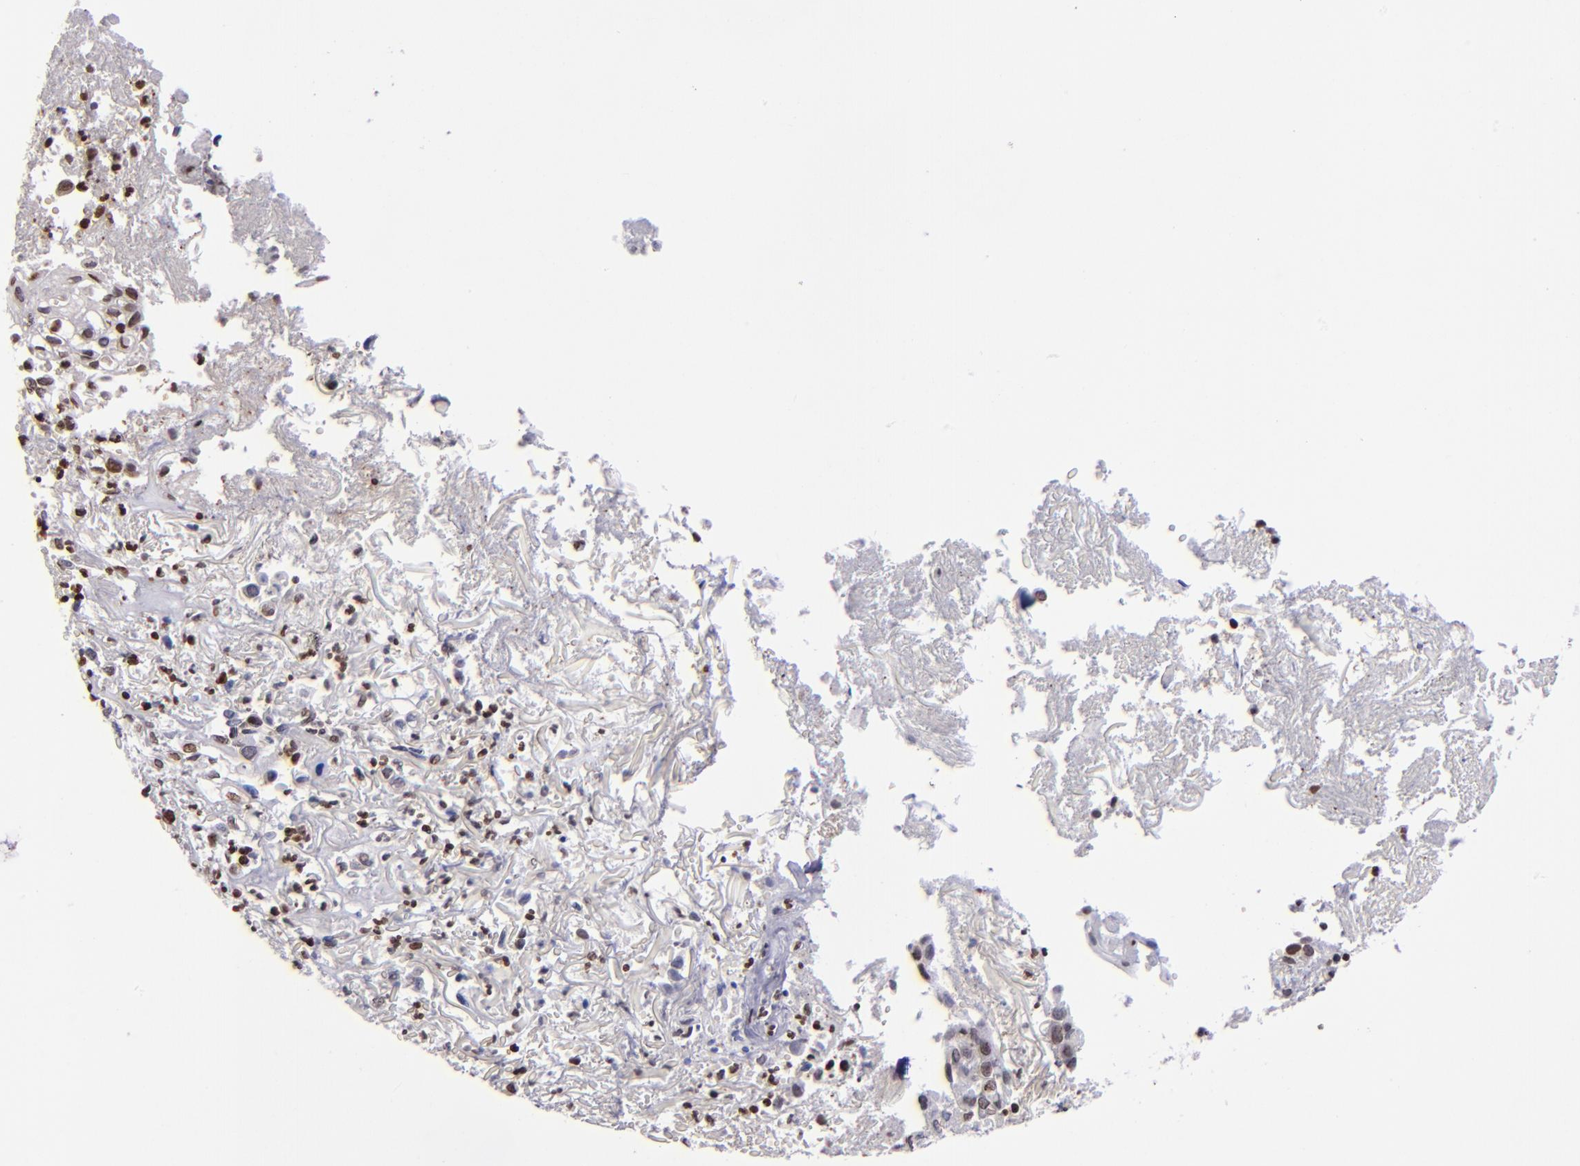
{"staining": {"intensity": "weak", "quantity": "<25%", "location": "nuclear"}, "tissue": "skin cancer", "cell_type": "Tumor cells", "image_type": "cancer", "snomed": [{"axis": "morphology", "description": "Squamous cell carcinoma, NOS"}, {"axis": "topography", "description": "Skin"}], "caption": "This is an immunohistochemistry histopathology image of skin squamous cell carcinoma. There is no positivity in tumor cells.", "gene": "CDKL5", "patient": {"sex": "male", "age": 65}}